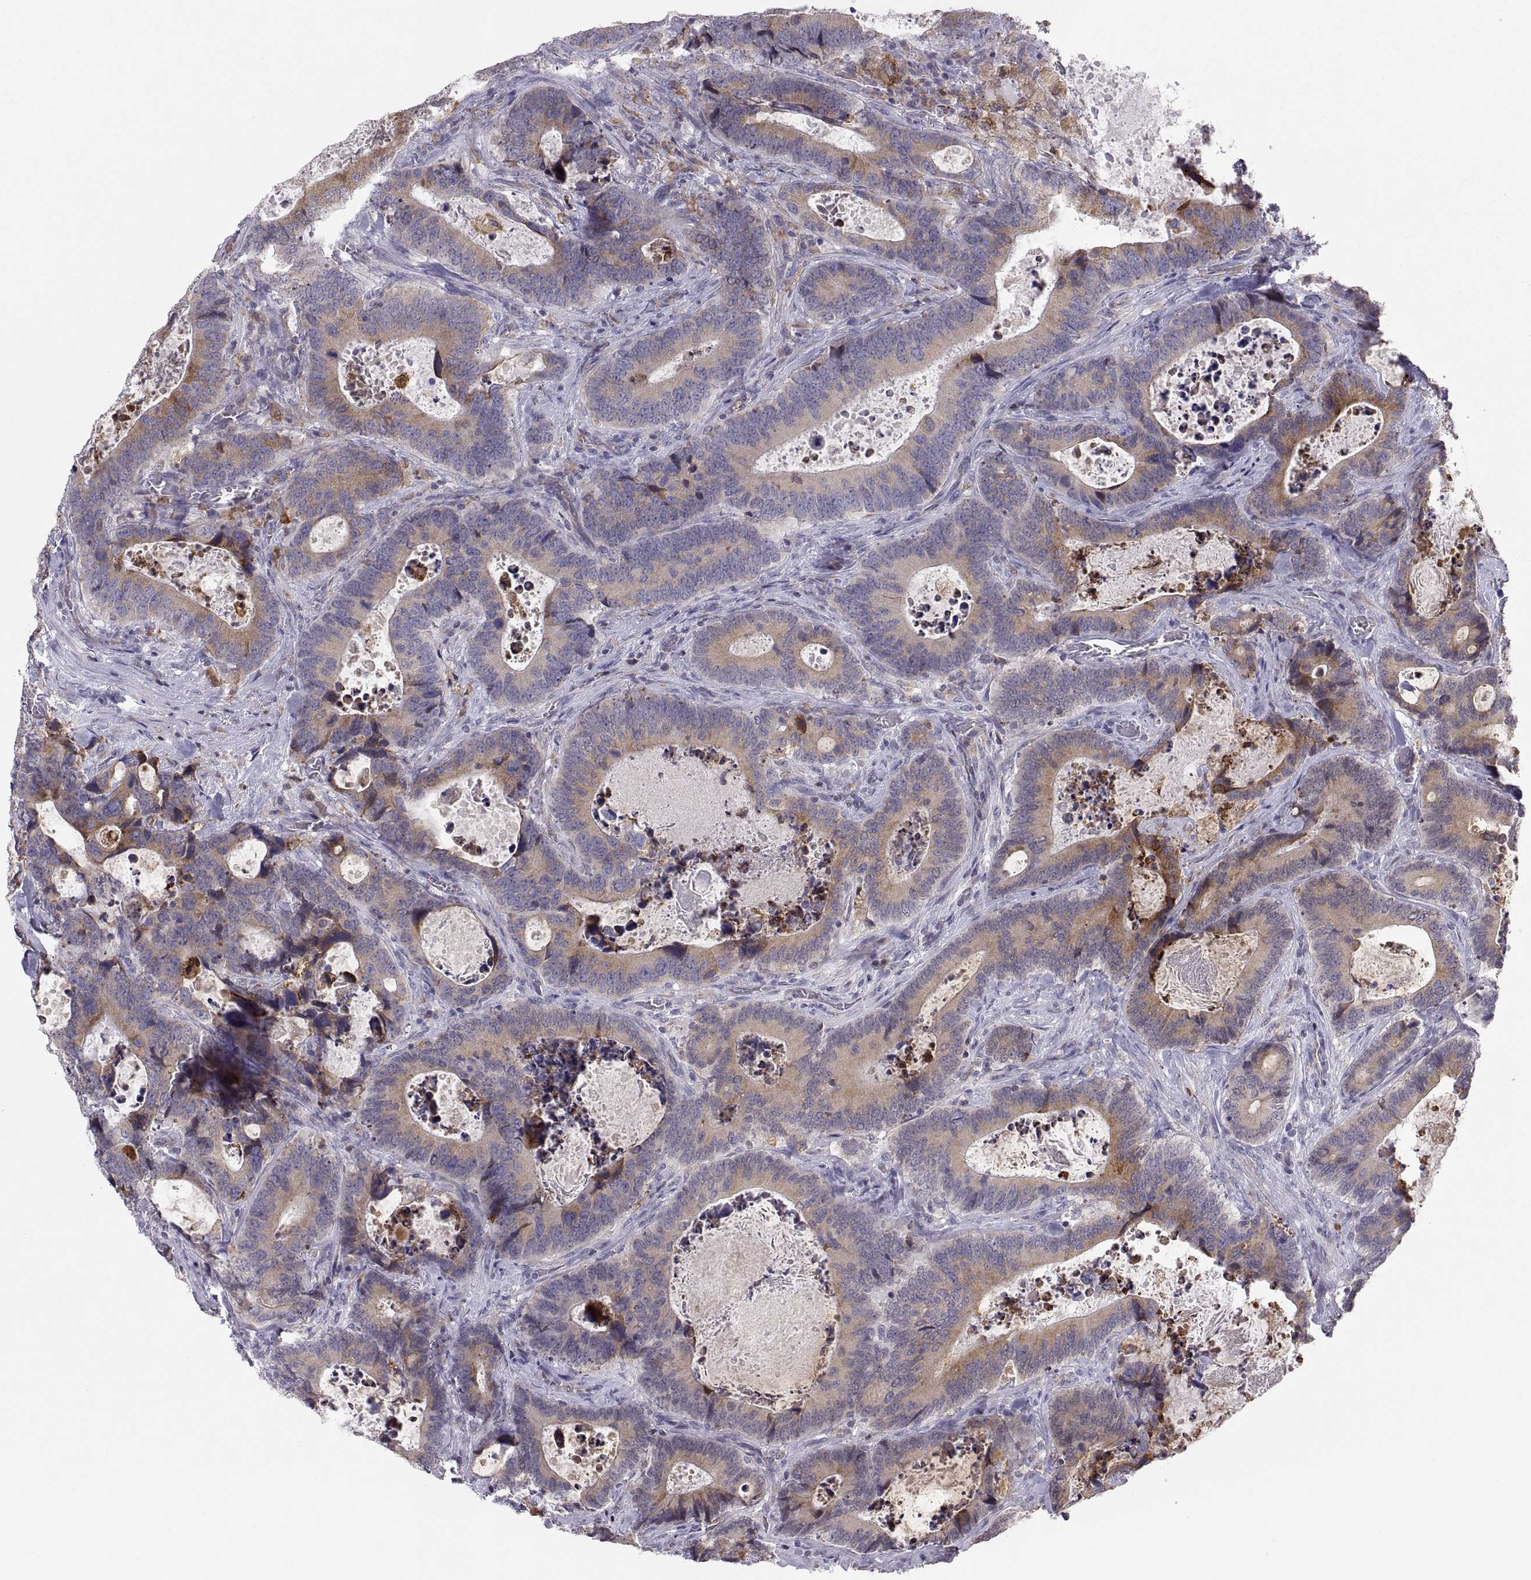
{"staining": {"intensity": "moderate", "quantity": "25%-75%", "location": "cytoplasmic/membranous"}, "tissue": "colorectal cancer", "cell_type": "Tumor cells", "image_type": "cancer", "snomed": [{"axis": "morphology", "description": "Adenocarcinoma, NOS"}, {"axis": "topography", "description": "Colon"}], "caption": "Brown immunohistochemical staining in human colorectal cancer demonstrates moderate cytoplasmic/membranous expression in approximately 25%-75% of tumor cells.", "gene": "ERO1A", "patient": {"sex": "female", "age": 82}}